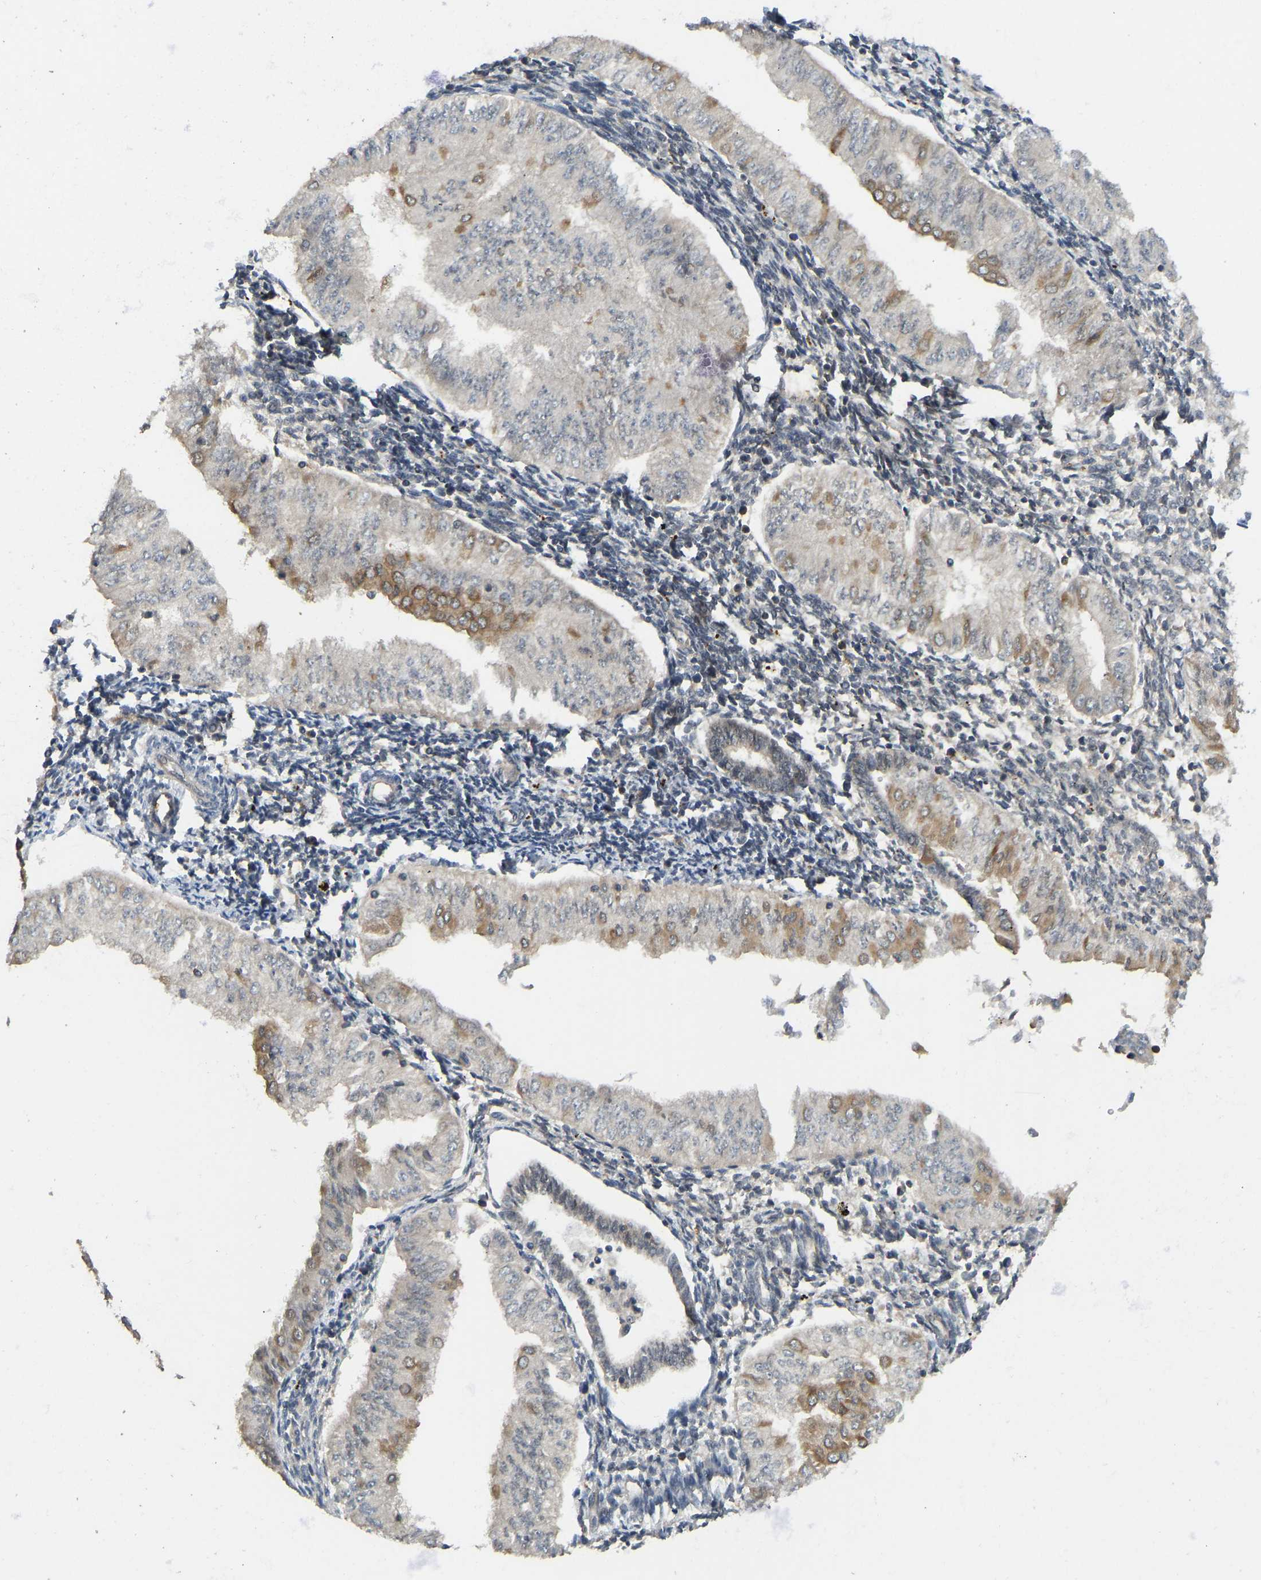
{"staining": {"intensity": "moderate", "quantity": "25%-75%", "location": "cytoplasmic/membranous"}, "tissue": "endometrial cancer", "cell_type": "Tumor cells", "image_type": "cancer", "snomed": [{"axis": "morphology", "description": "Normal tissue, NOS"}, {"axis": "morphology", "description": "Adenocarcinoma, NOS"}, {"axis": "topography", "description": "Endometrium"}], "caption": "This histopathology image displays endometrial cancer stained with immunohistochemistry (IHC) to label a protein in brown. The cytoplasmic/membranous of tumor cells show moderate positivity for the protein. Nuclei are counter-stained blue.", "gene": "NDRG3", "patient": {"sex": "female", "age": 53}}